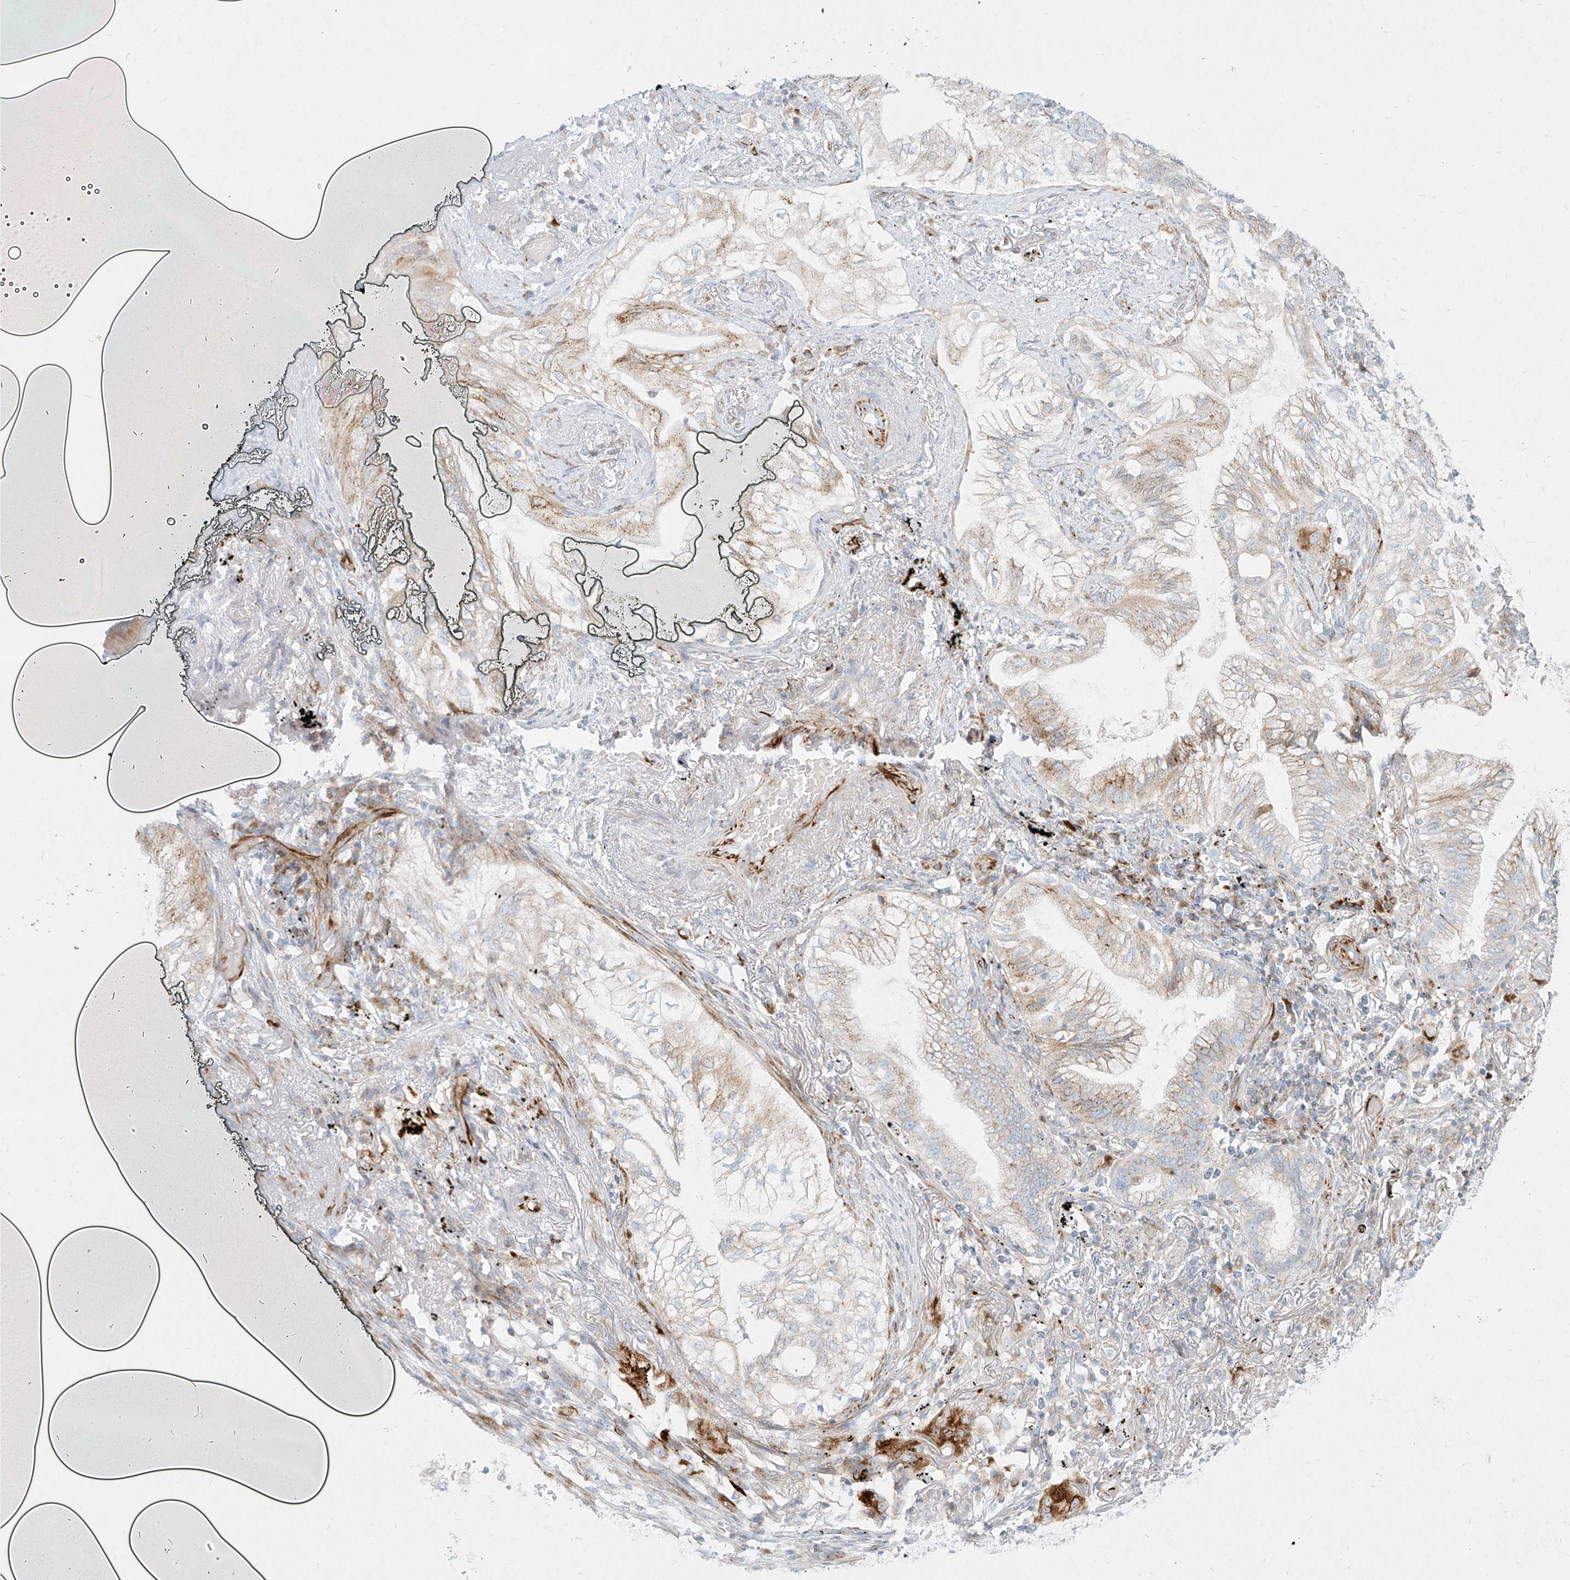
{"staining": {"intensity": "weak", "quantity": "25%-75%", "location": "cytoplasmic/membranous"}, "tissue": "lung cancer", "cell_type": "Tumor cells", "image_type": "cancer", "snomed": [{"axis": "morphology", "description": "Adenocarcinoma, NOS"}, {"axis": "topography", "description": "Lung"}], "caption": "An image showing weak cytoplasmic/membranous staining in about 25%-75% of tumor cells in adenocarcinoma (lung), as visualized by brown immunohistochemical staining.", "gene": "MTX2", "patient": {"sex": "female", "age": 70}}